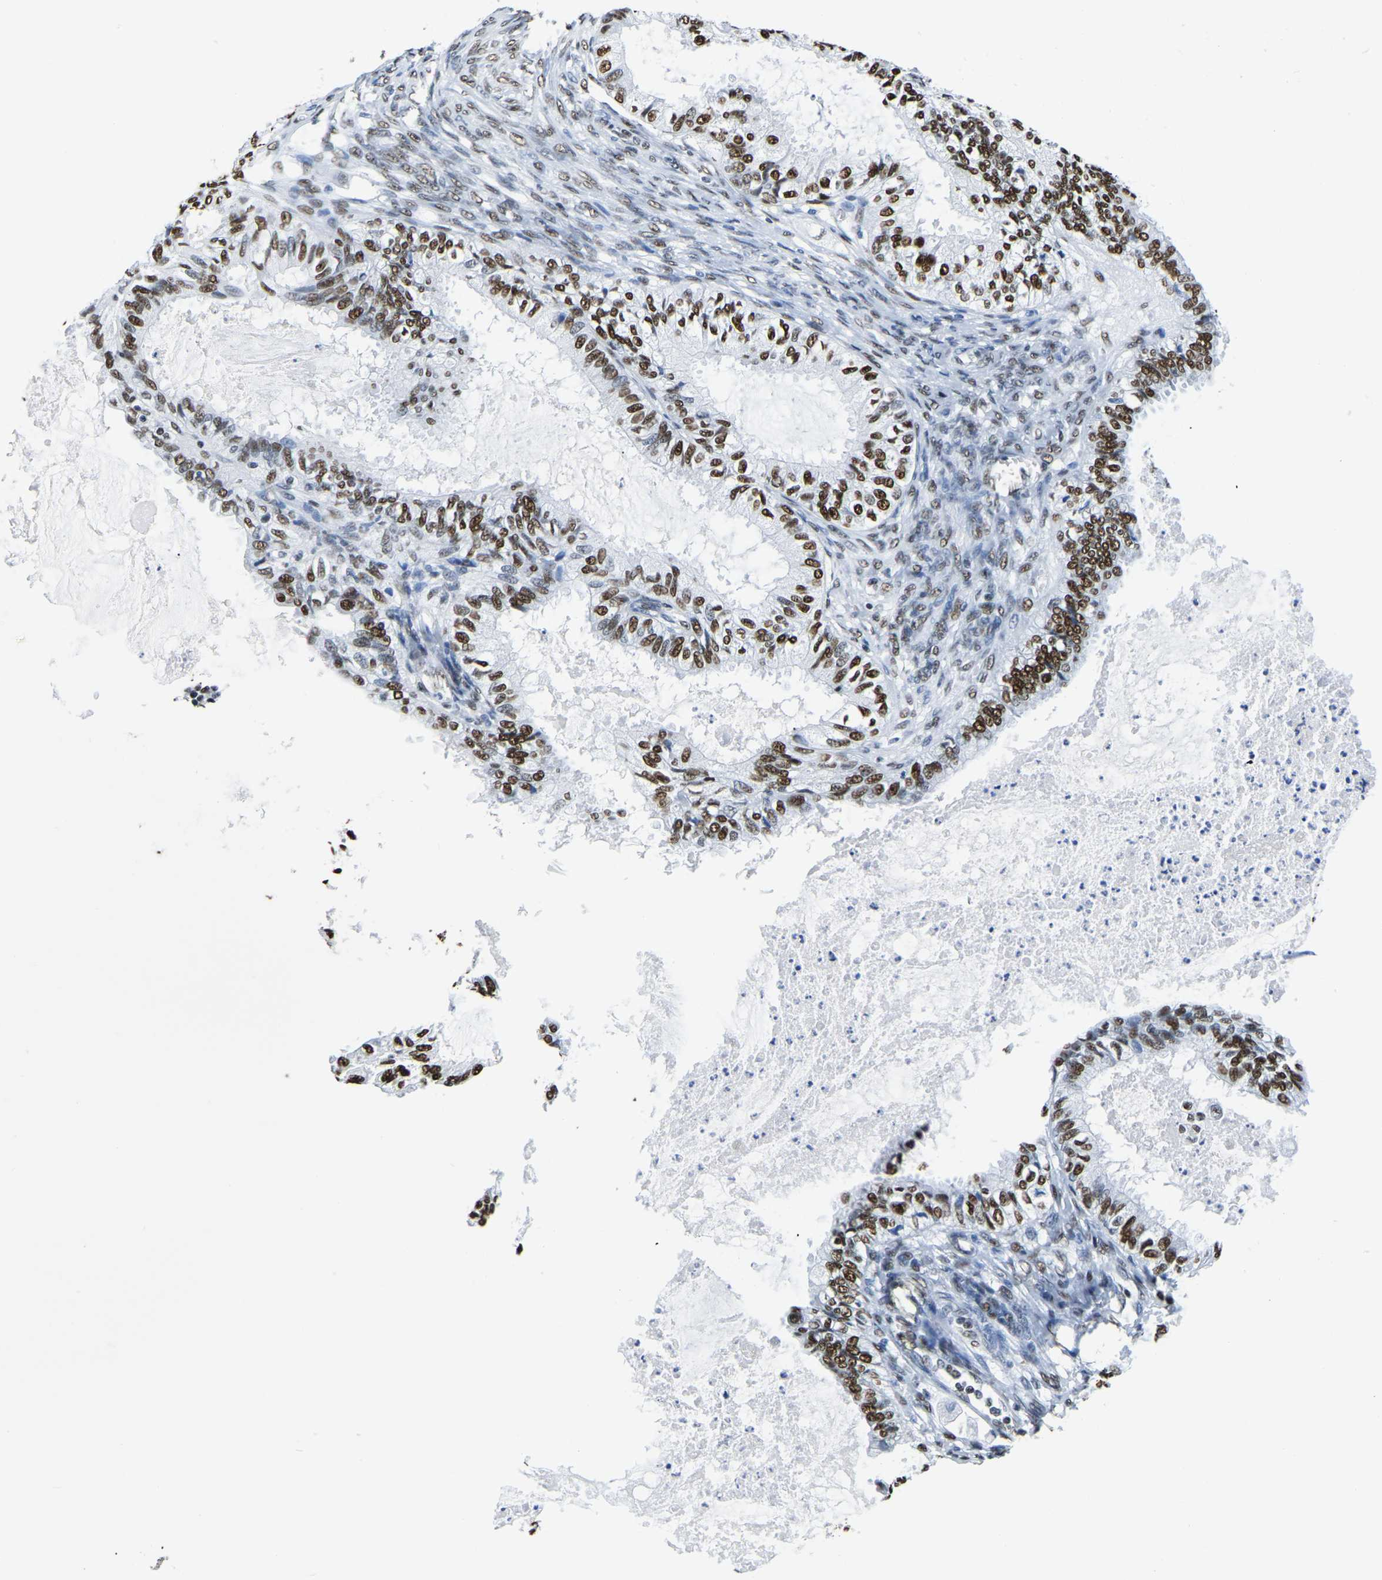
{"staining": {"intensity": "strong", "quantity": ">75%", "location": "nuclear"}, "tissue": "cervical cancer", "cell_type": "Tumor cells", "image_type": "cancer", "snomed": [{"axis": "morphology", "description": "Normal tissue, NOS"}, {"axis": "morphology", "description": "Adenocarcinoma, NOS"}, {"axis": "topography", "description": "Cervix"}, {"axis": "topography", "description": "Endometrium"}], "caption": "IHC of cervical cancer (adenocarcinoma) shows high levels of strong nuclear expression in approximately >75% of tumor cells.", "gene": "UBA1", "patient": {"sex": "female", "age": 86}}